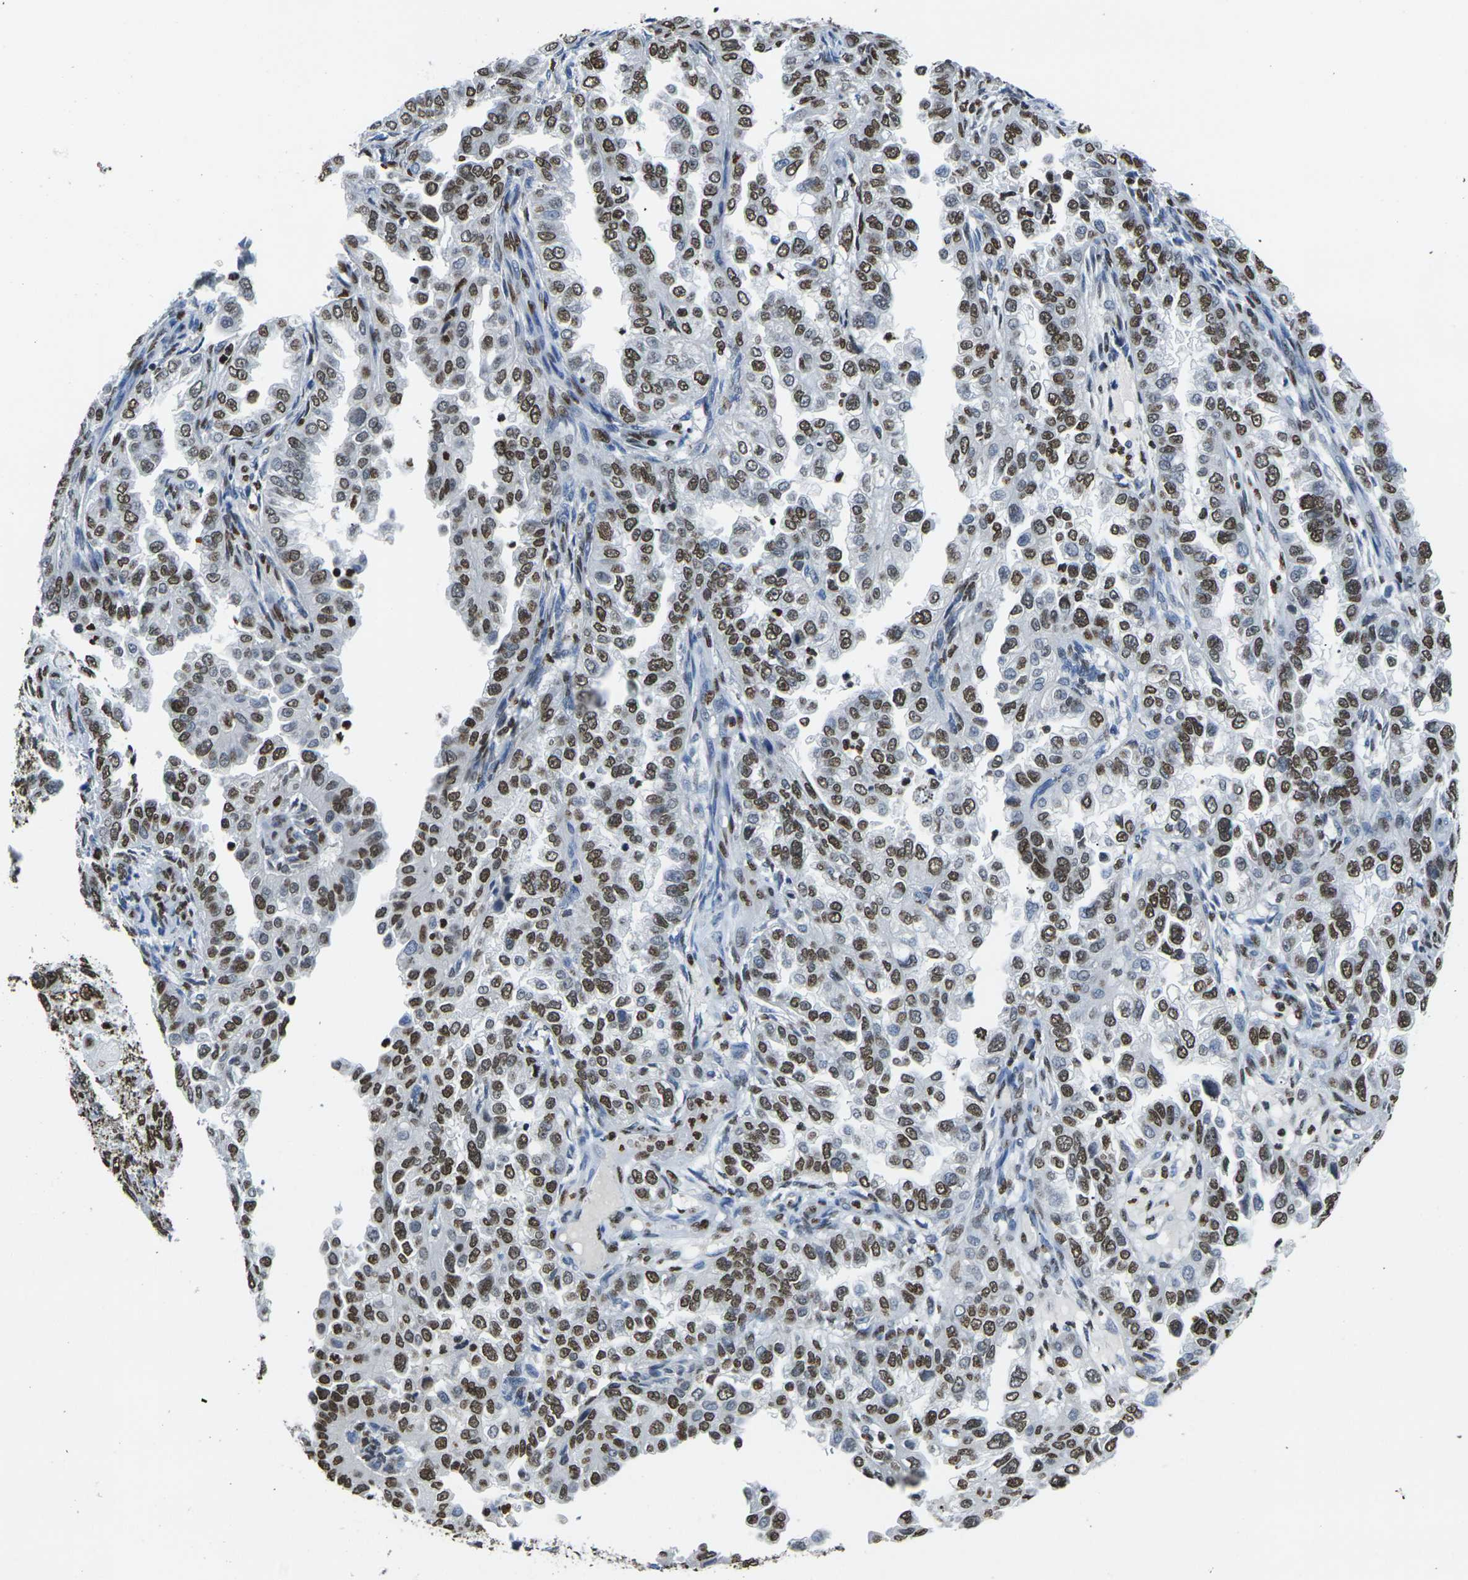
{"staining": {"intensity": "strong", "quantity": ">75%", "location": "nuclear"}, "tissue": "endometrial cancer", "cell_type": "Tumor cells", "image_type": "cancer", "snomed": [{"axis": "morphology", "description": "Adenocarcinoma, NOS"}, {"axis": "topography", "description": "Endometrium"}], "caption": "High-power microscopy captured an immunohistochemistry image of endometrial cancer (adenocarcinoma), revealing strong nuclear staining in about >75% of tumor cells.", "gene": "DRAXIN", "patient": {"sex": "female", "age": 85}}